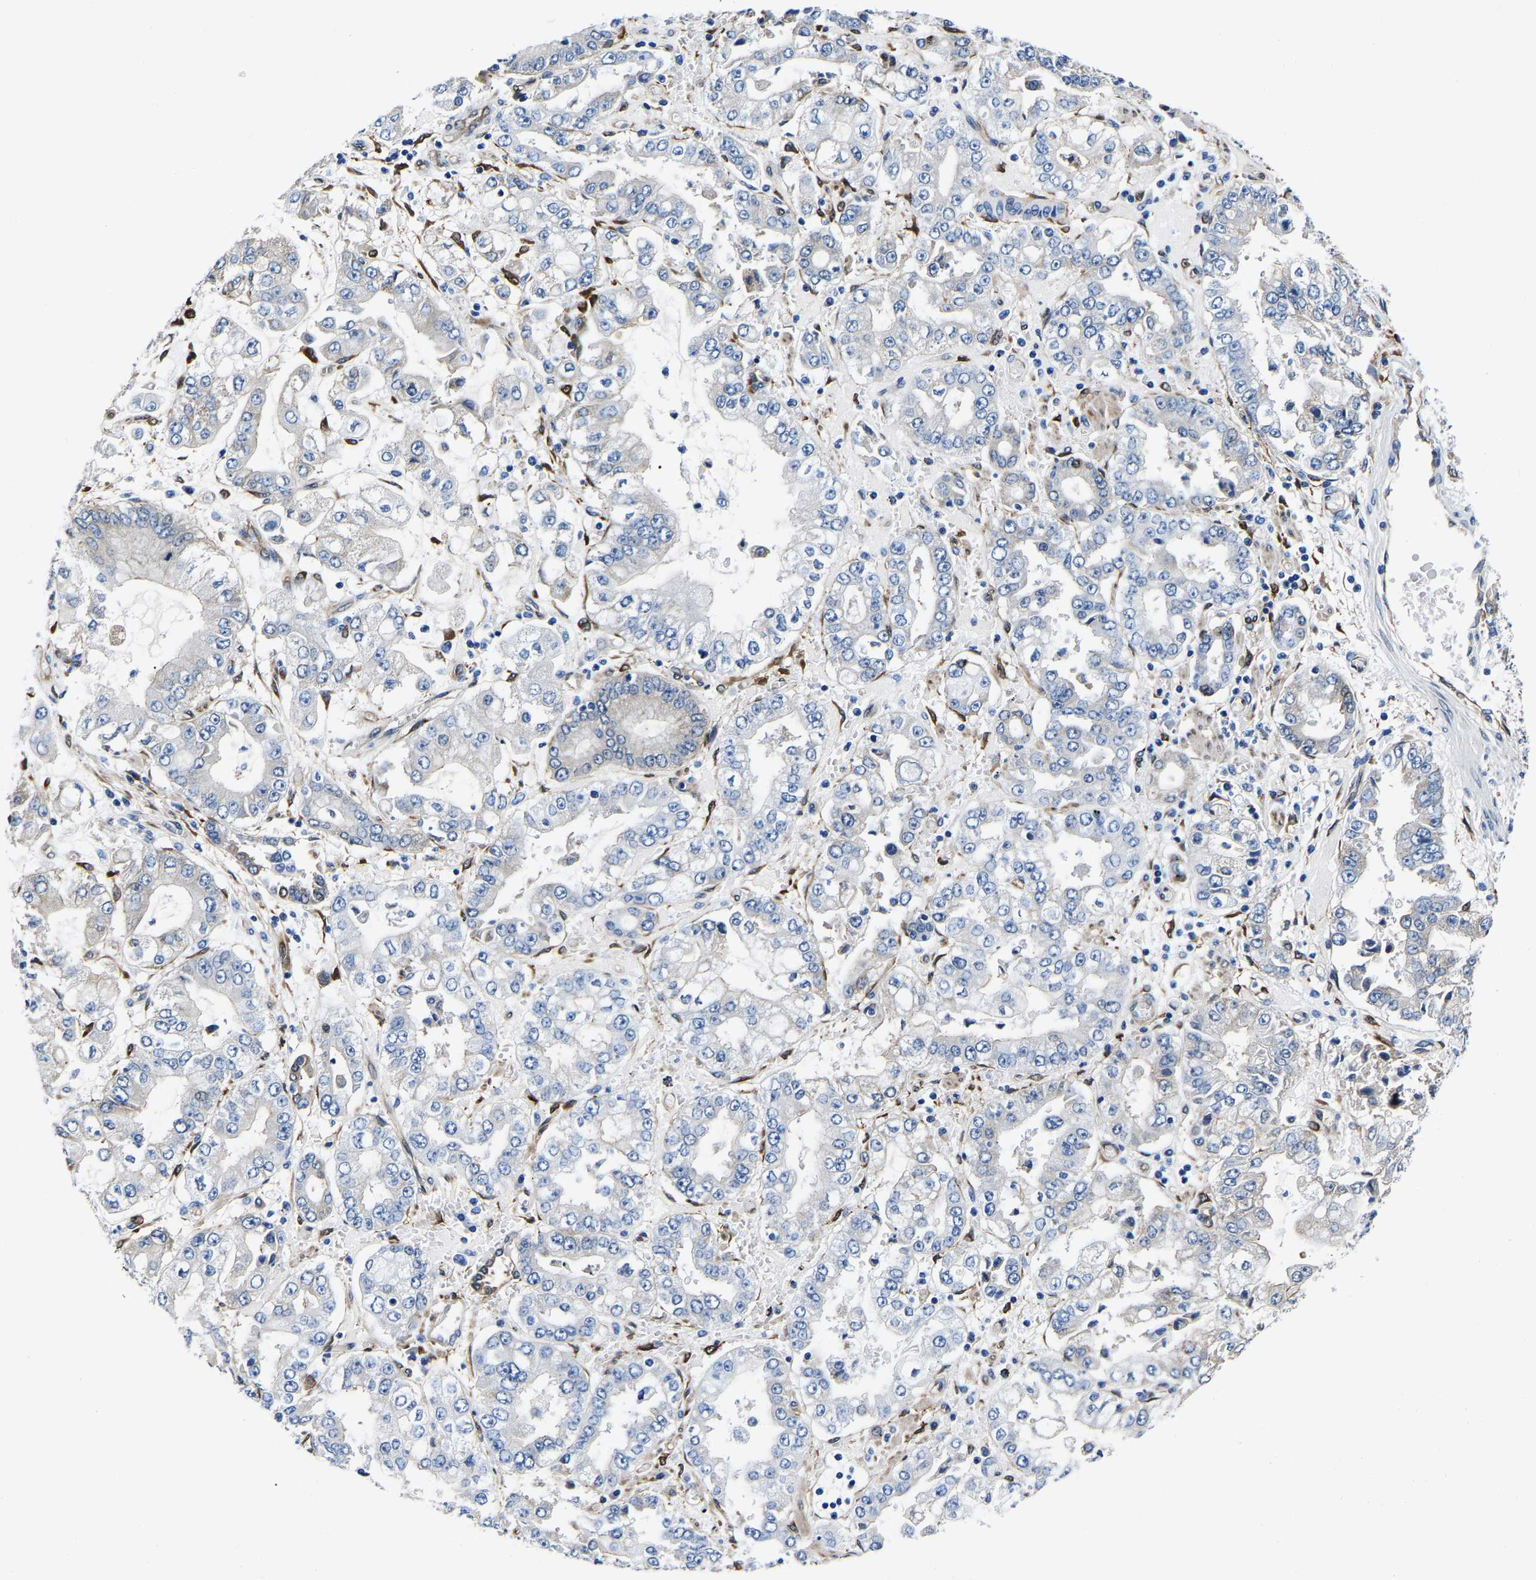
{"staining": {"intensity": "negative", "quantity": "none", "location": "none"}, "tissue": "stomach cancer", "cell_type": "Tumor cells", "image_type": "cancer", "snomed": [{"axis": "morphology", "description": "Adenocarcinoma, NOS"}, {"axis": "topography", "description": "Stomach"}], "caption": "Immunohistochemical staining of stomach cancer displays no significant expression in tumor cells.", "gene": "S100A13", "patient": {"sex": "male", "age": 76}}